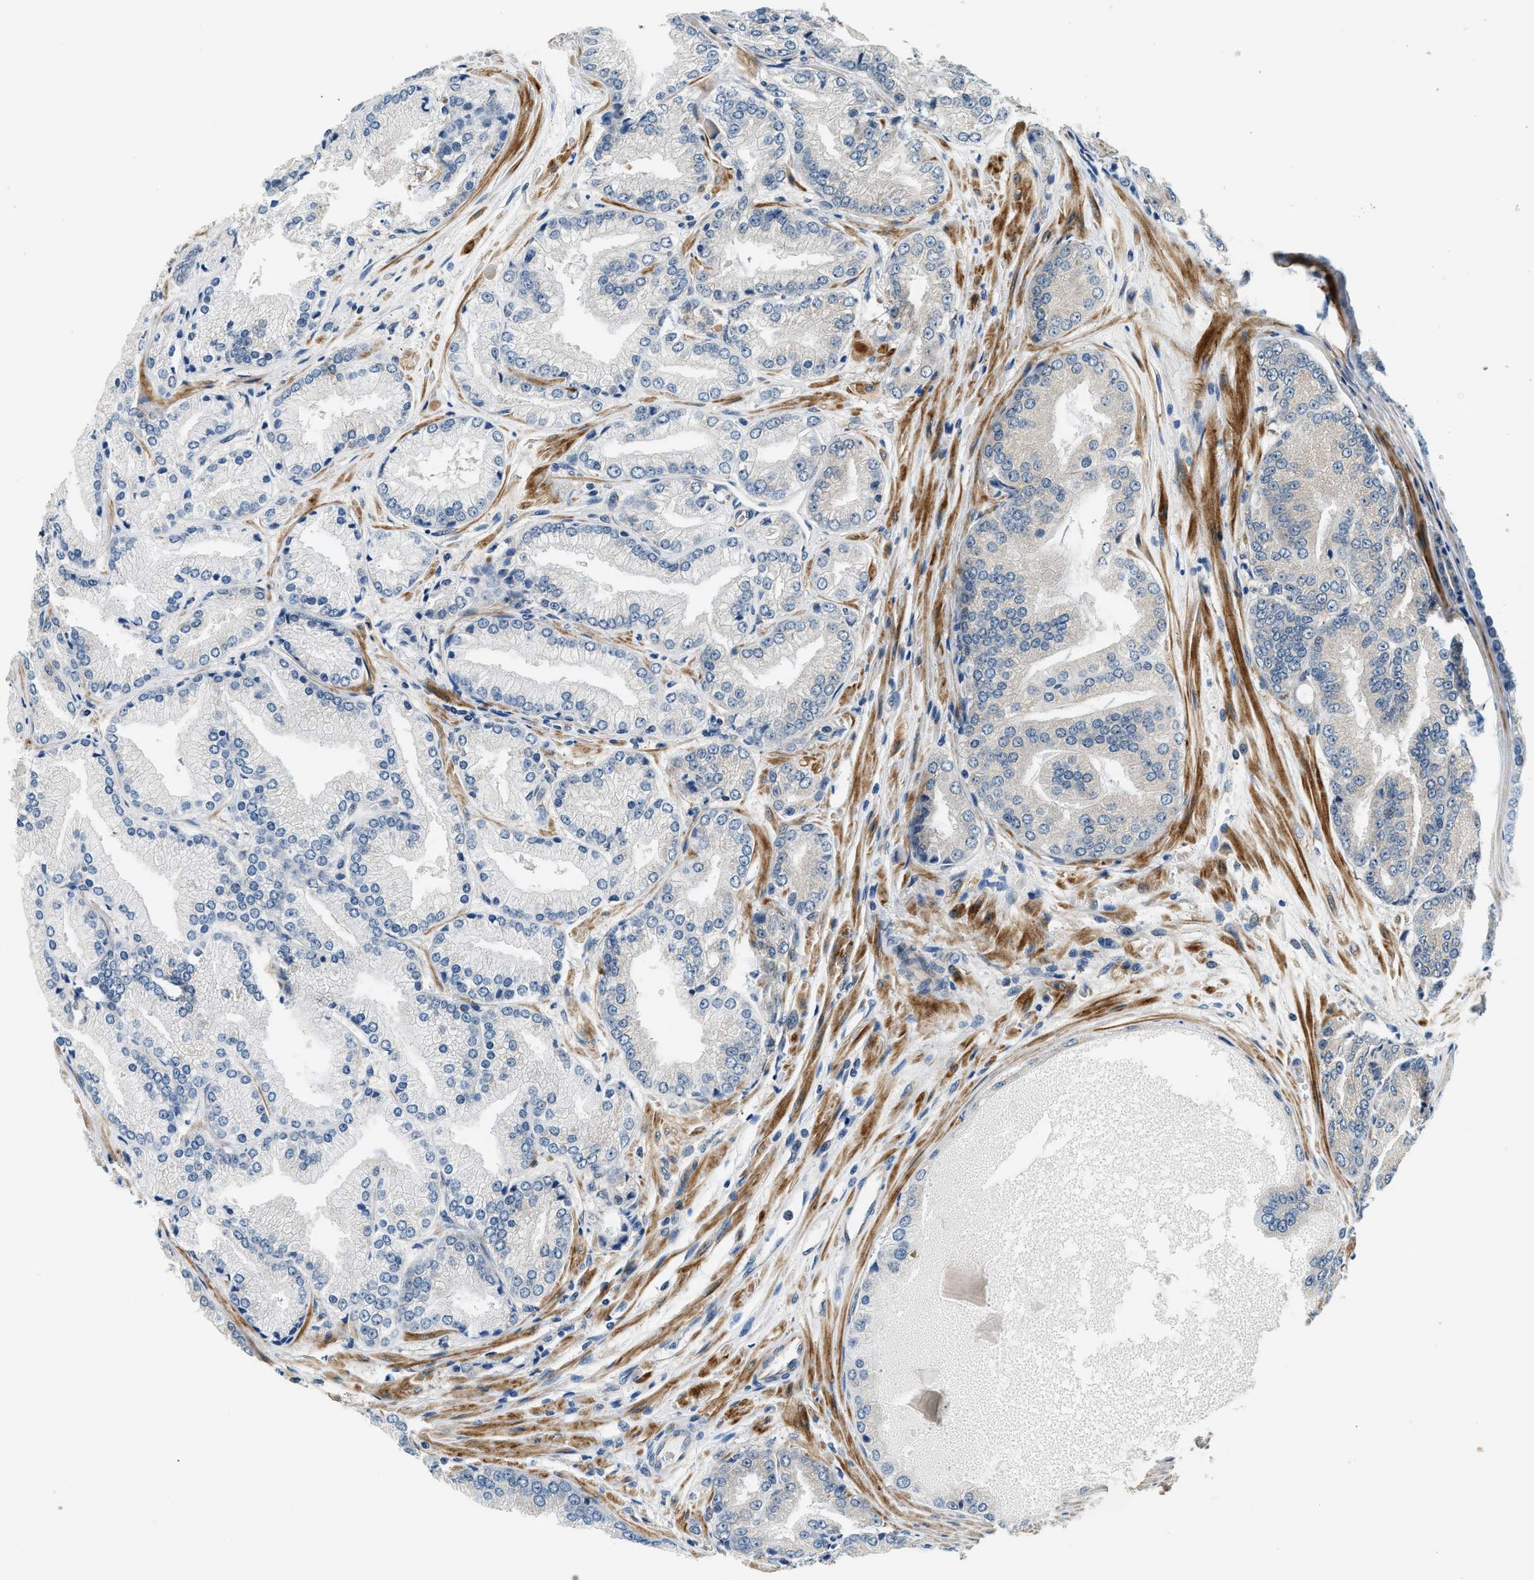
{"staining": {"intensity": "negative", "quantity": "none", "location": "none"}, "tissue": "prostate cancer", "cell_type": "Tumor cells", "image_type": "cancer", "snomed": [{"axis": "morphology", "description": "Adenocarcinoma, High grade"}, {"axis": "topography", "description": "Prostate"}], "caption": "DAB immunohistochemical staining of human prostate adenocarcinoma (high-grade) reveals no significant staining in tumor cells.", "gene": "ALOX12", "patient": {"sex": "male", "age": 59}}